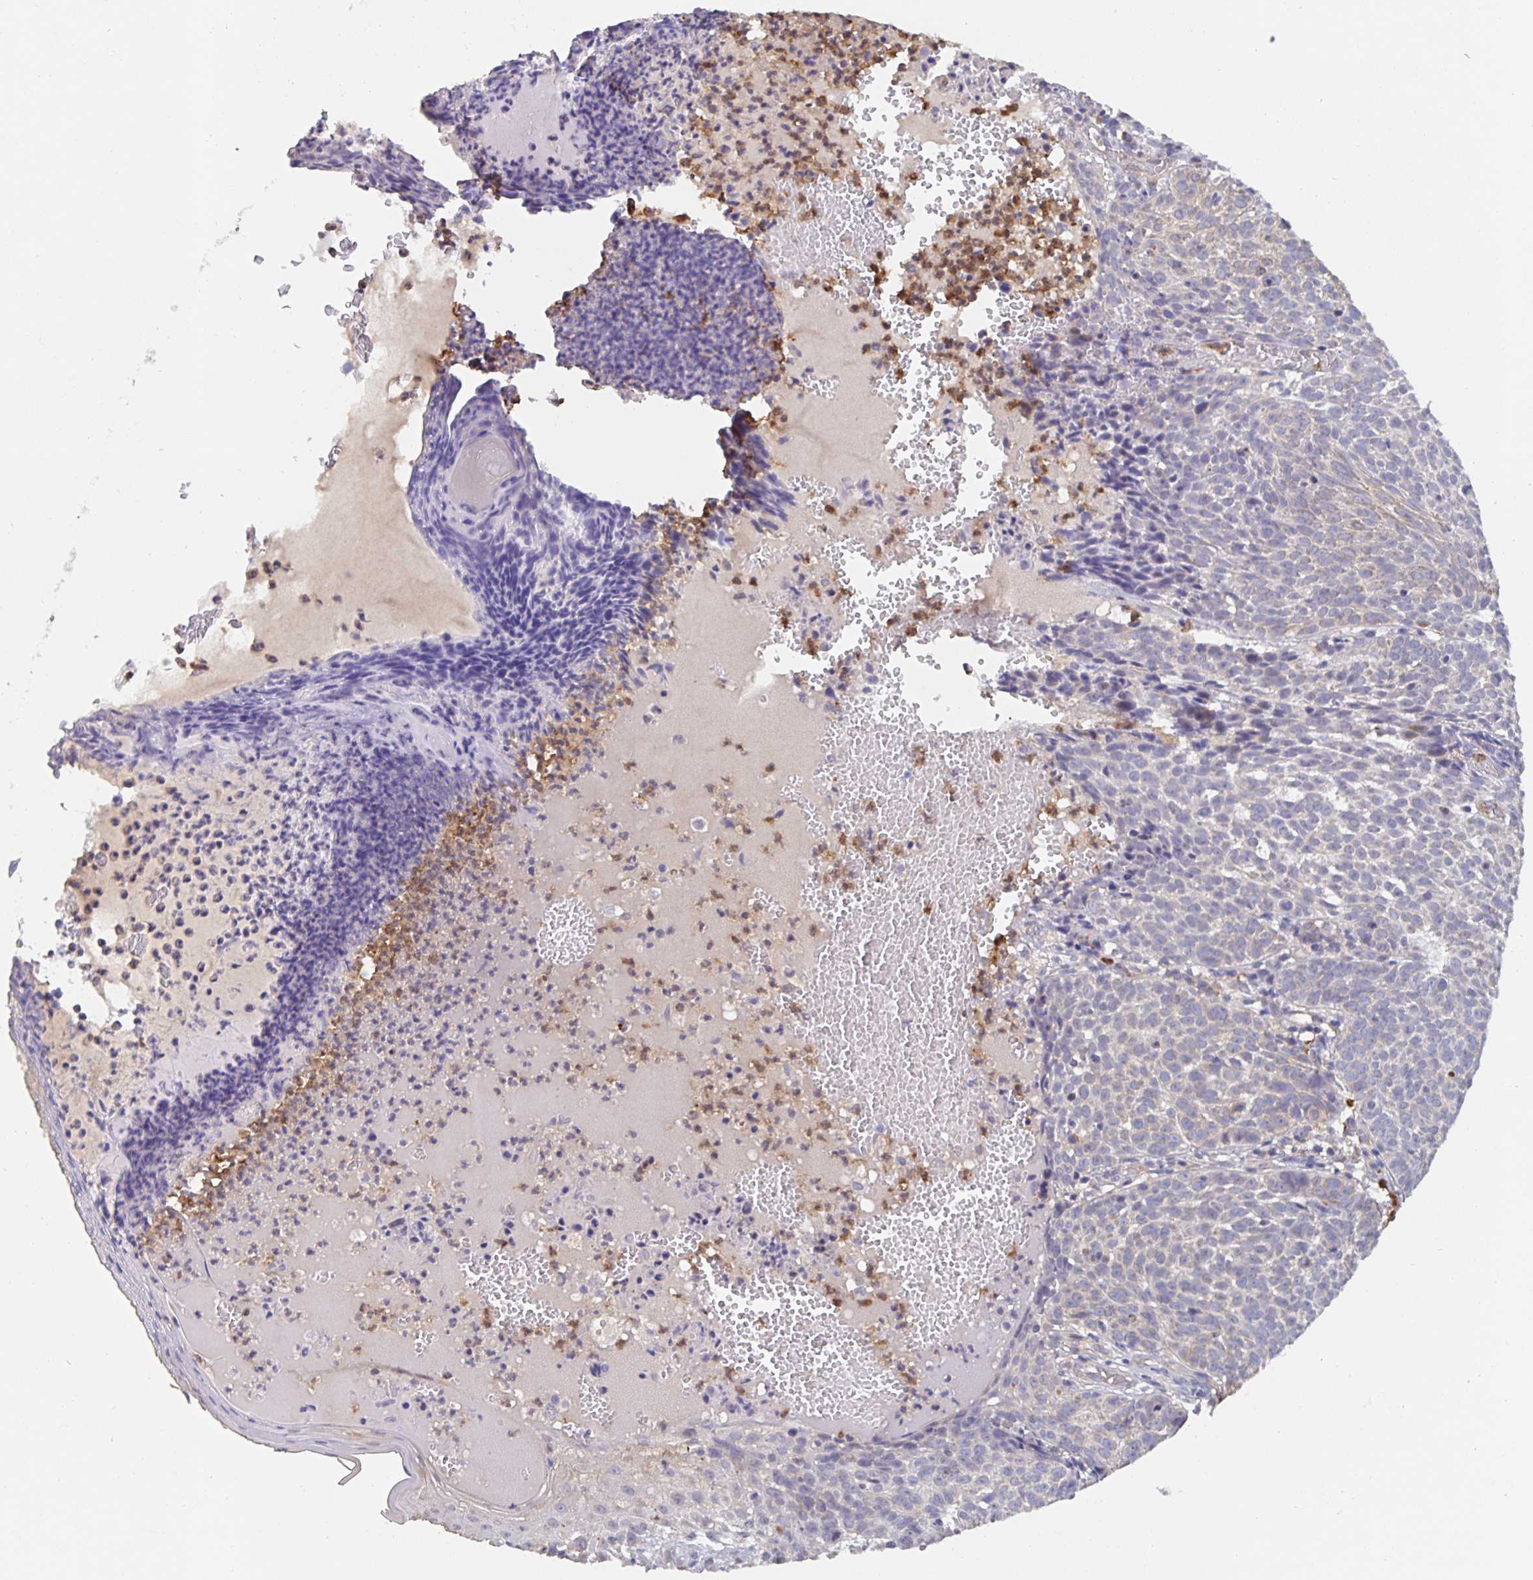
{"staining": {"intensity": "negative", "quantity": "none", "location": "none"}, "tissue": "skin cancer", "cell_type": "Tumor cells", "image_type": "cancer", "snomed": [{"axis": "morphology", "description": "Basal cell carcinoma"}, {"axis": "topography", "description": "Skin"}], "caption": "A high-resolution photomicrograph shows IHC staining of basal cell carcinoma (skin), which demonstrates no significant staining in tumor cells.", "gene": "CDC42BPG", "patient": {"sex": "male", "age": 90}}